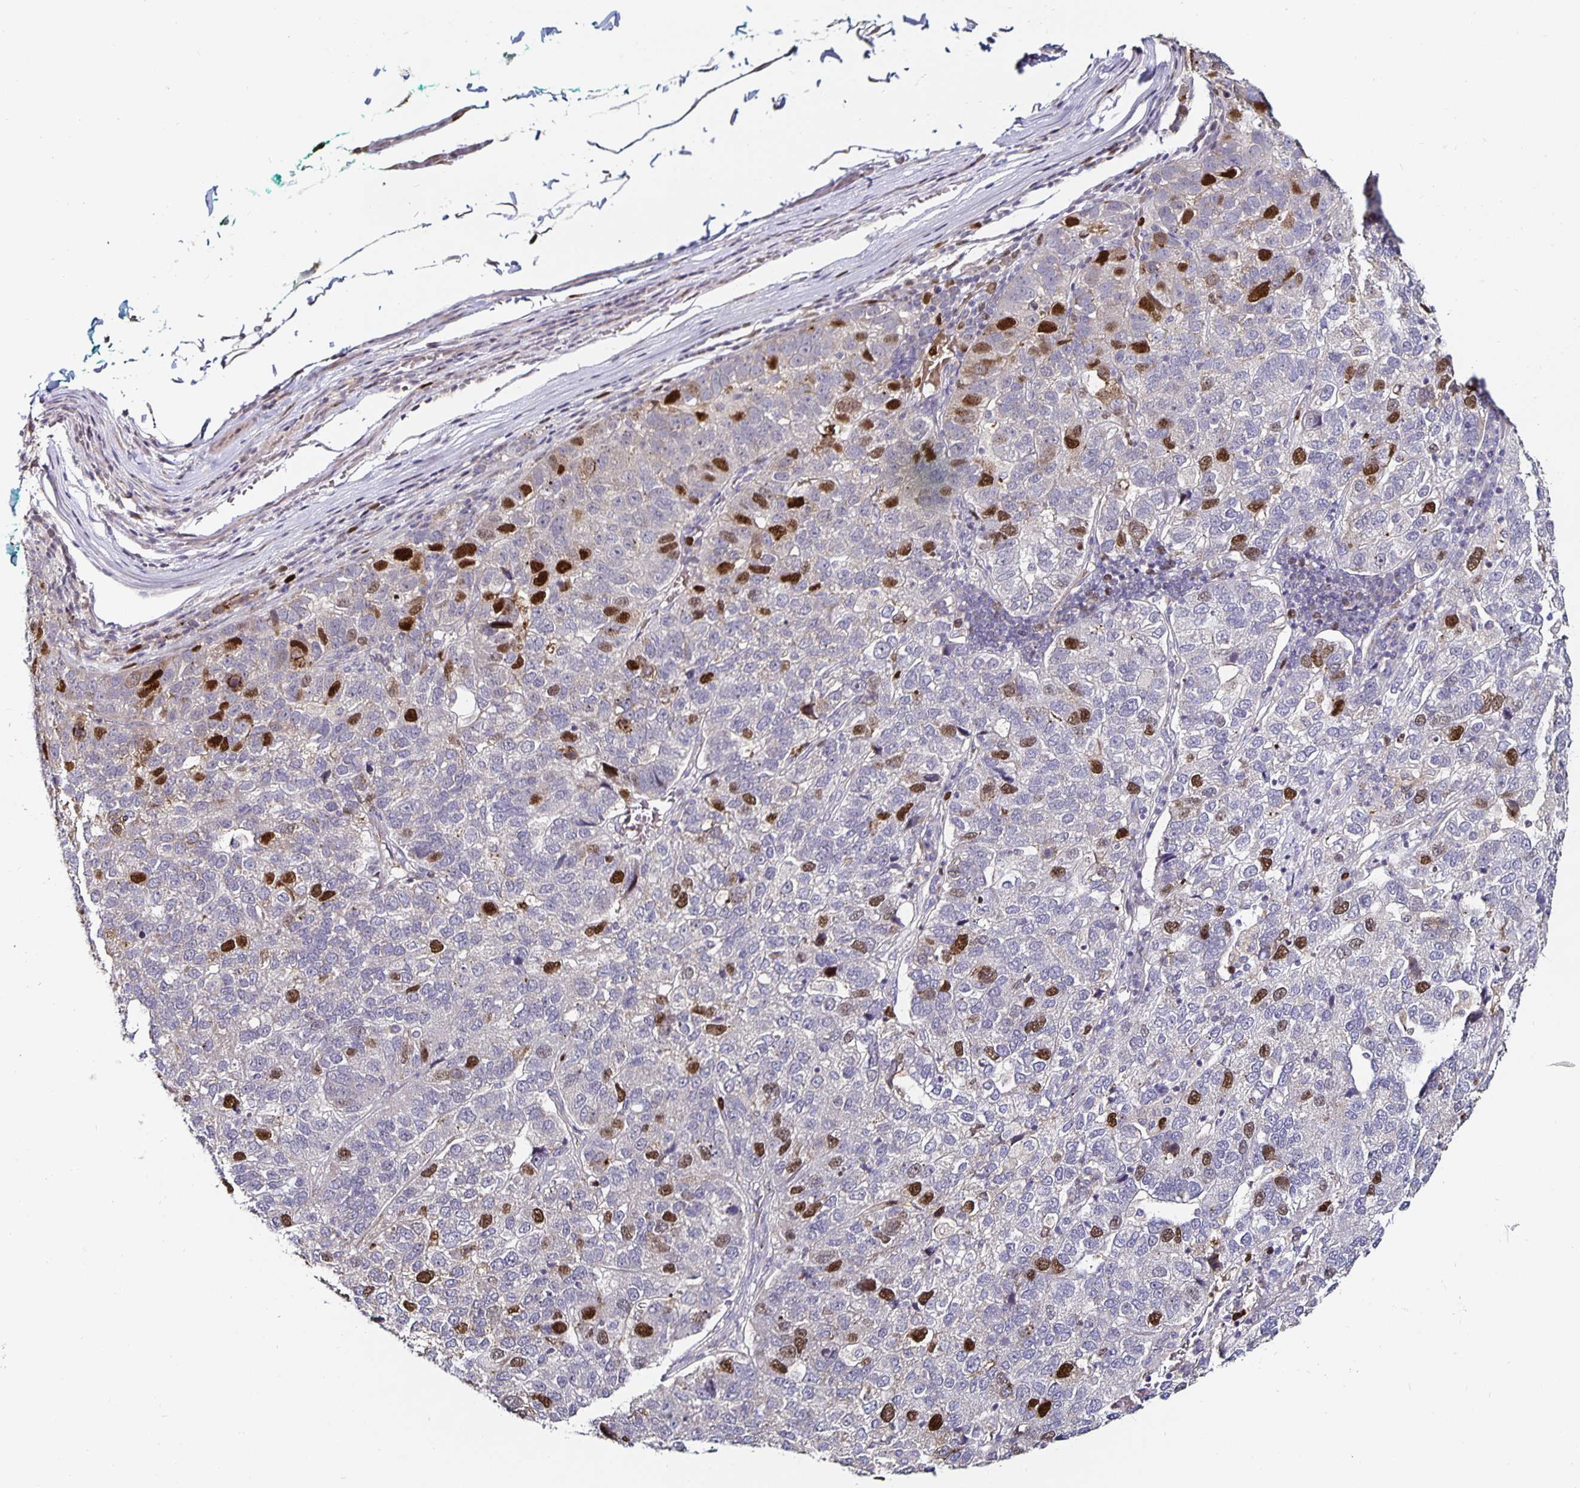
{"staining": {"intensity": "strong", "quantity": "<25%", "location": "nuclear"}, "tissue": "pancreatic cancer", "cell_type": "Tumor cells", "image_type": "cancer", "snomed": [{"axis": "morphology", "description": "Adenocarcinoma, NOS"}, {"axis": "topography", "description": "Pancreas"}], "caption": "Strong nuclear staining is identified in about <25% of tumor cells in pancreatic cancer.", "gene": "ANLN", "patient": {"sex": "female", "age": 61}}